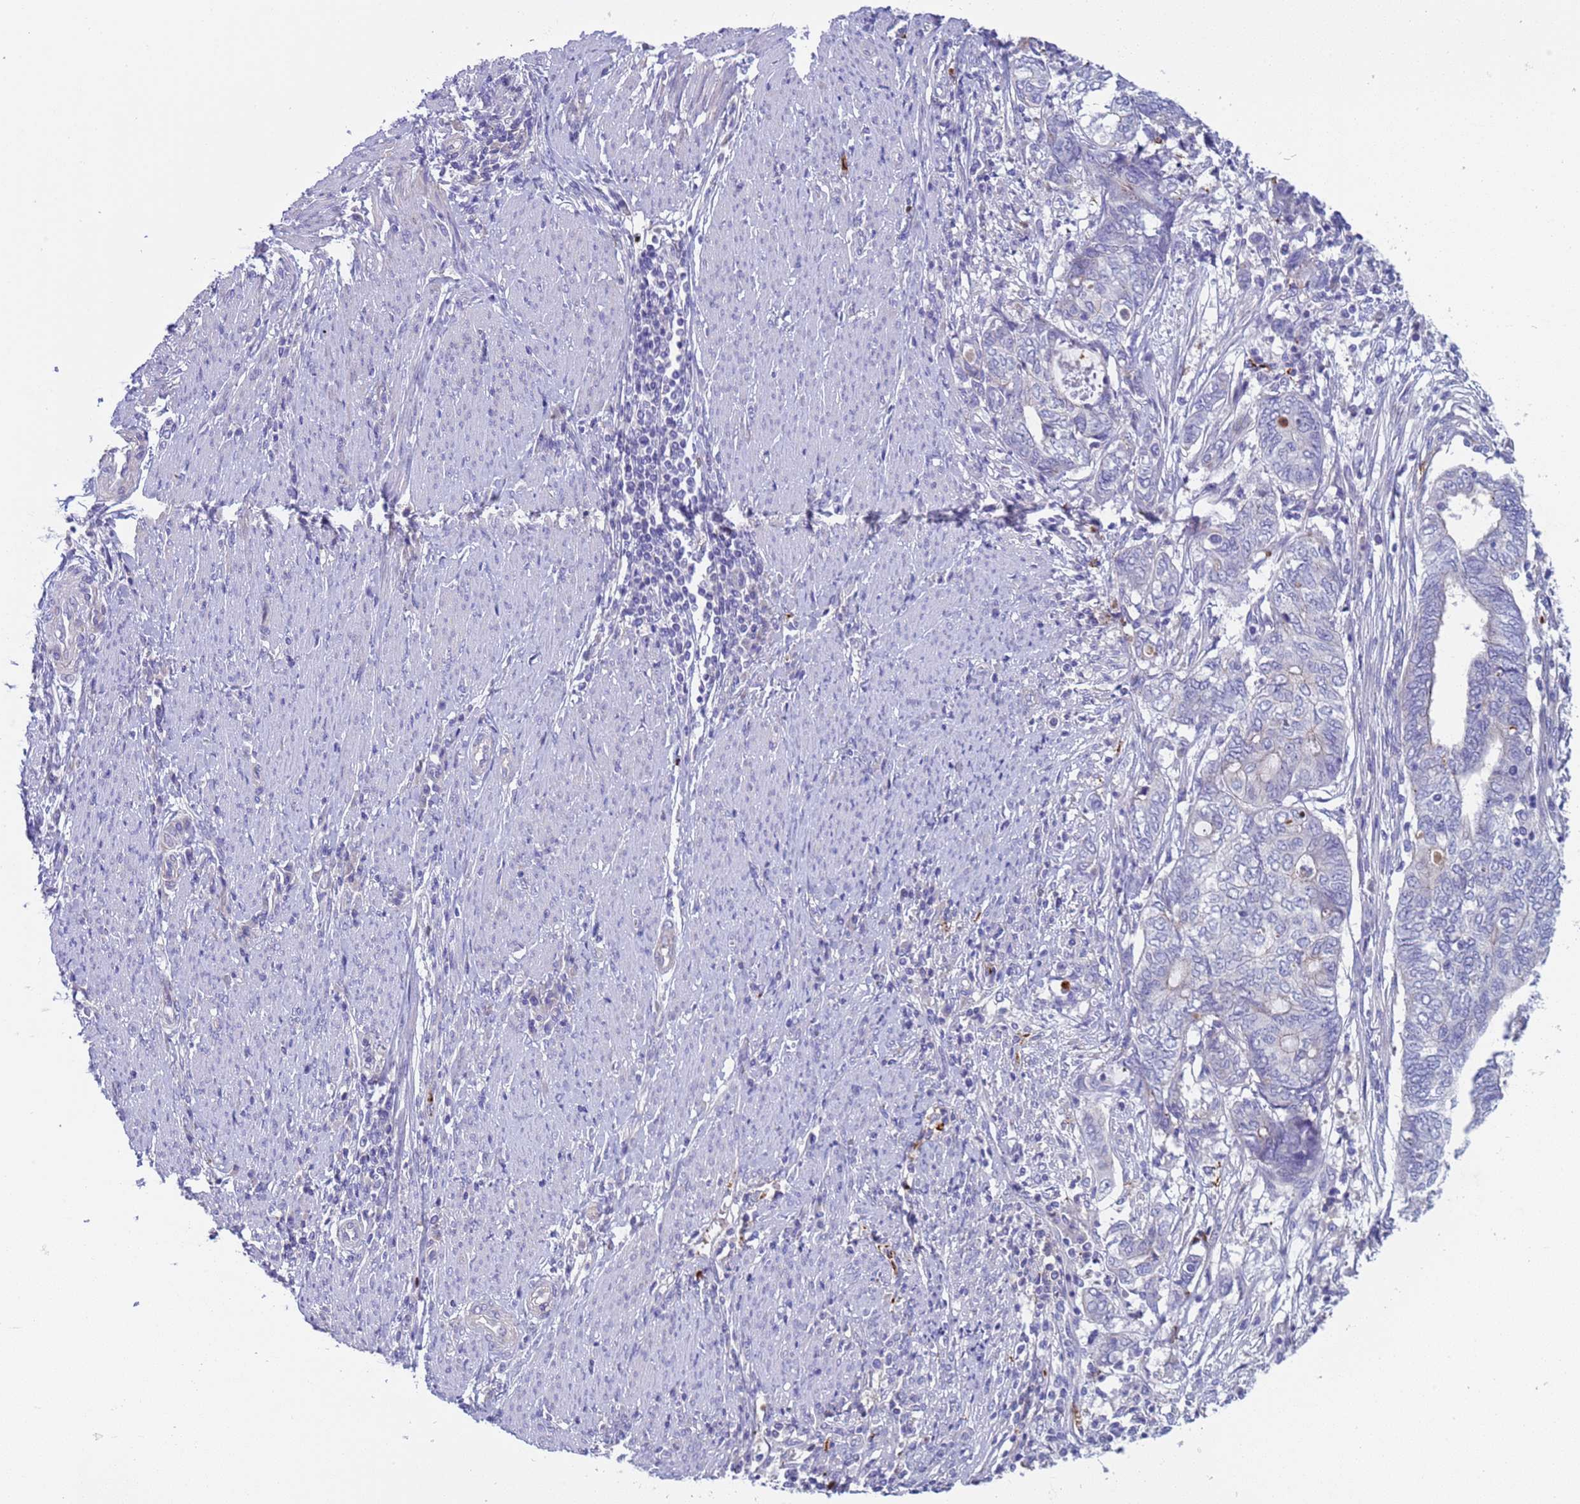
{"staining": {"intensity": "negative", "quantity": "none", "location": "none"}, "tissue": "endometrial cancer", "cell_type": "Tumor cells", "image_type": "cancer", "snomed": [{"axis": "morphology", "description": "Adenocarcinoma, NOS"}, {"axis": "topography", "description": "Uterus"}, {"axis": "topography", "description": "Endometrium"}], "caption": "Protein analysis of endometrial cancer exhibits no significant positivity in tumor cells.", "gene": "C4orf46", "patient": {"sex": "female", "age": 70}}